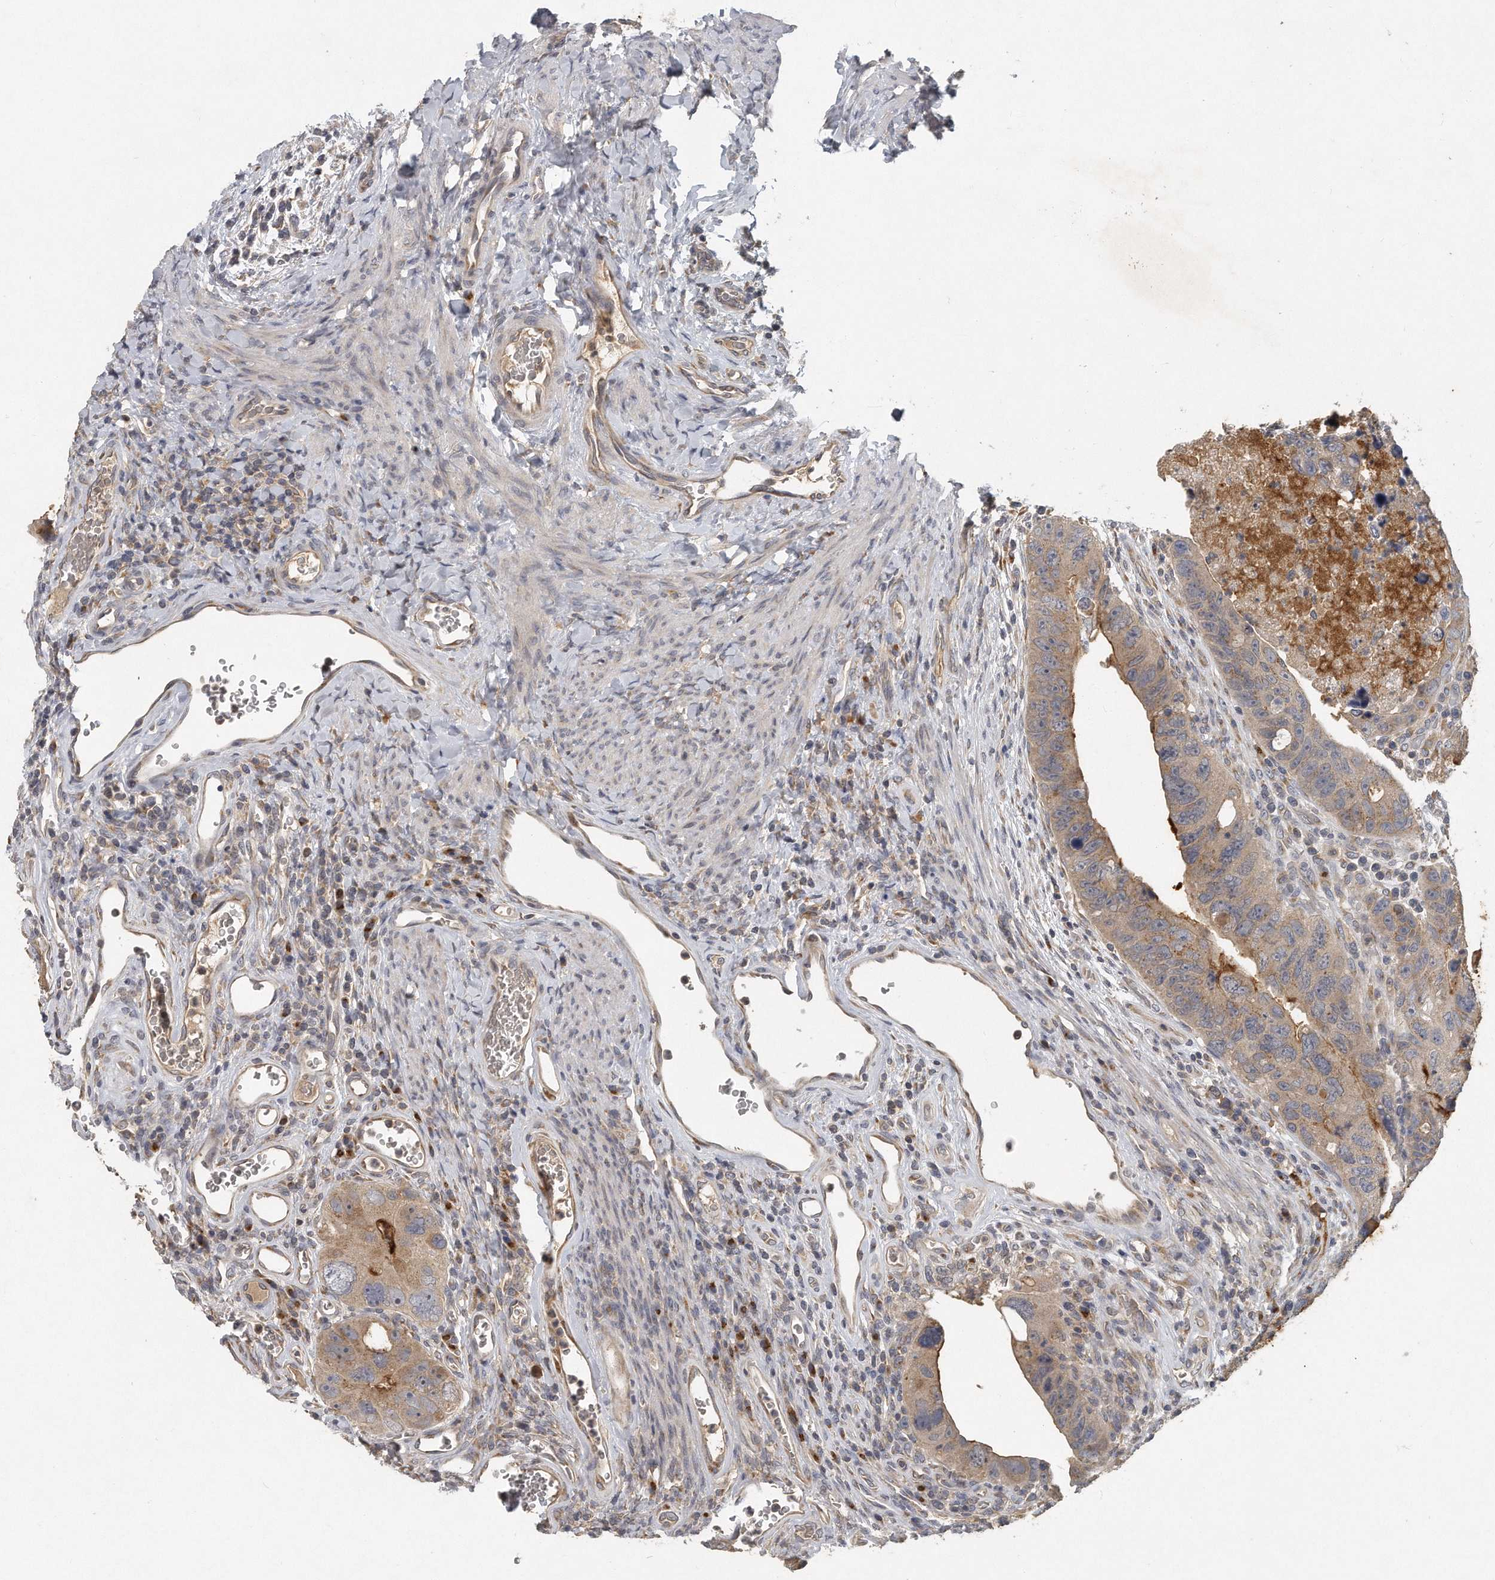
{"staining": {"intensity": "moderate", "quantity": "<25%", "location": "cytoplasmic/membranous"}, "tissue": "colorectal cancer", "cell_type": "Tumor cells", "image_type": "cancer", "snomed": [{"axis": "morphology", "description": "Adenocarcinoma, NOS"}, {"axis": "topography", "description": "Rectum"}], "caption": "Immunohistochemistry (IHC) of colorectal adenocarcinoma shows low levels of moderate cytoplasmic/membranous expression in approximately <25% of tumor cells. (Brightfield microscopy of DAB IHC at high magnification).", "gene": "TRAPPC14", "patient": {"sex": "male", "age": 59}}